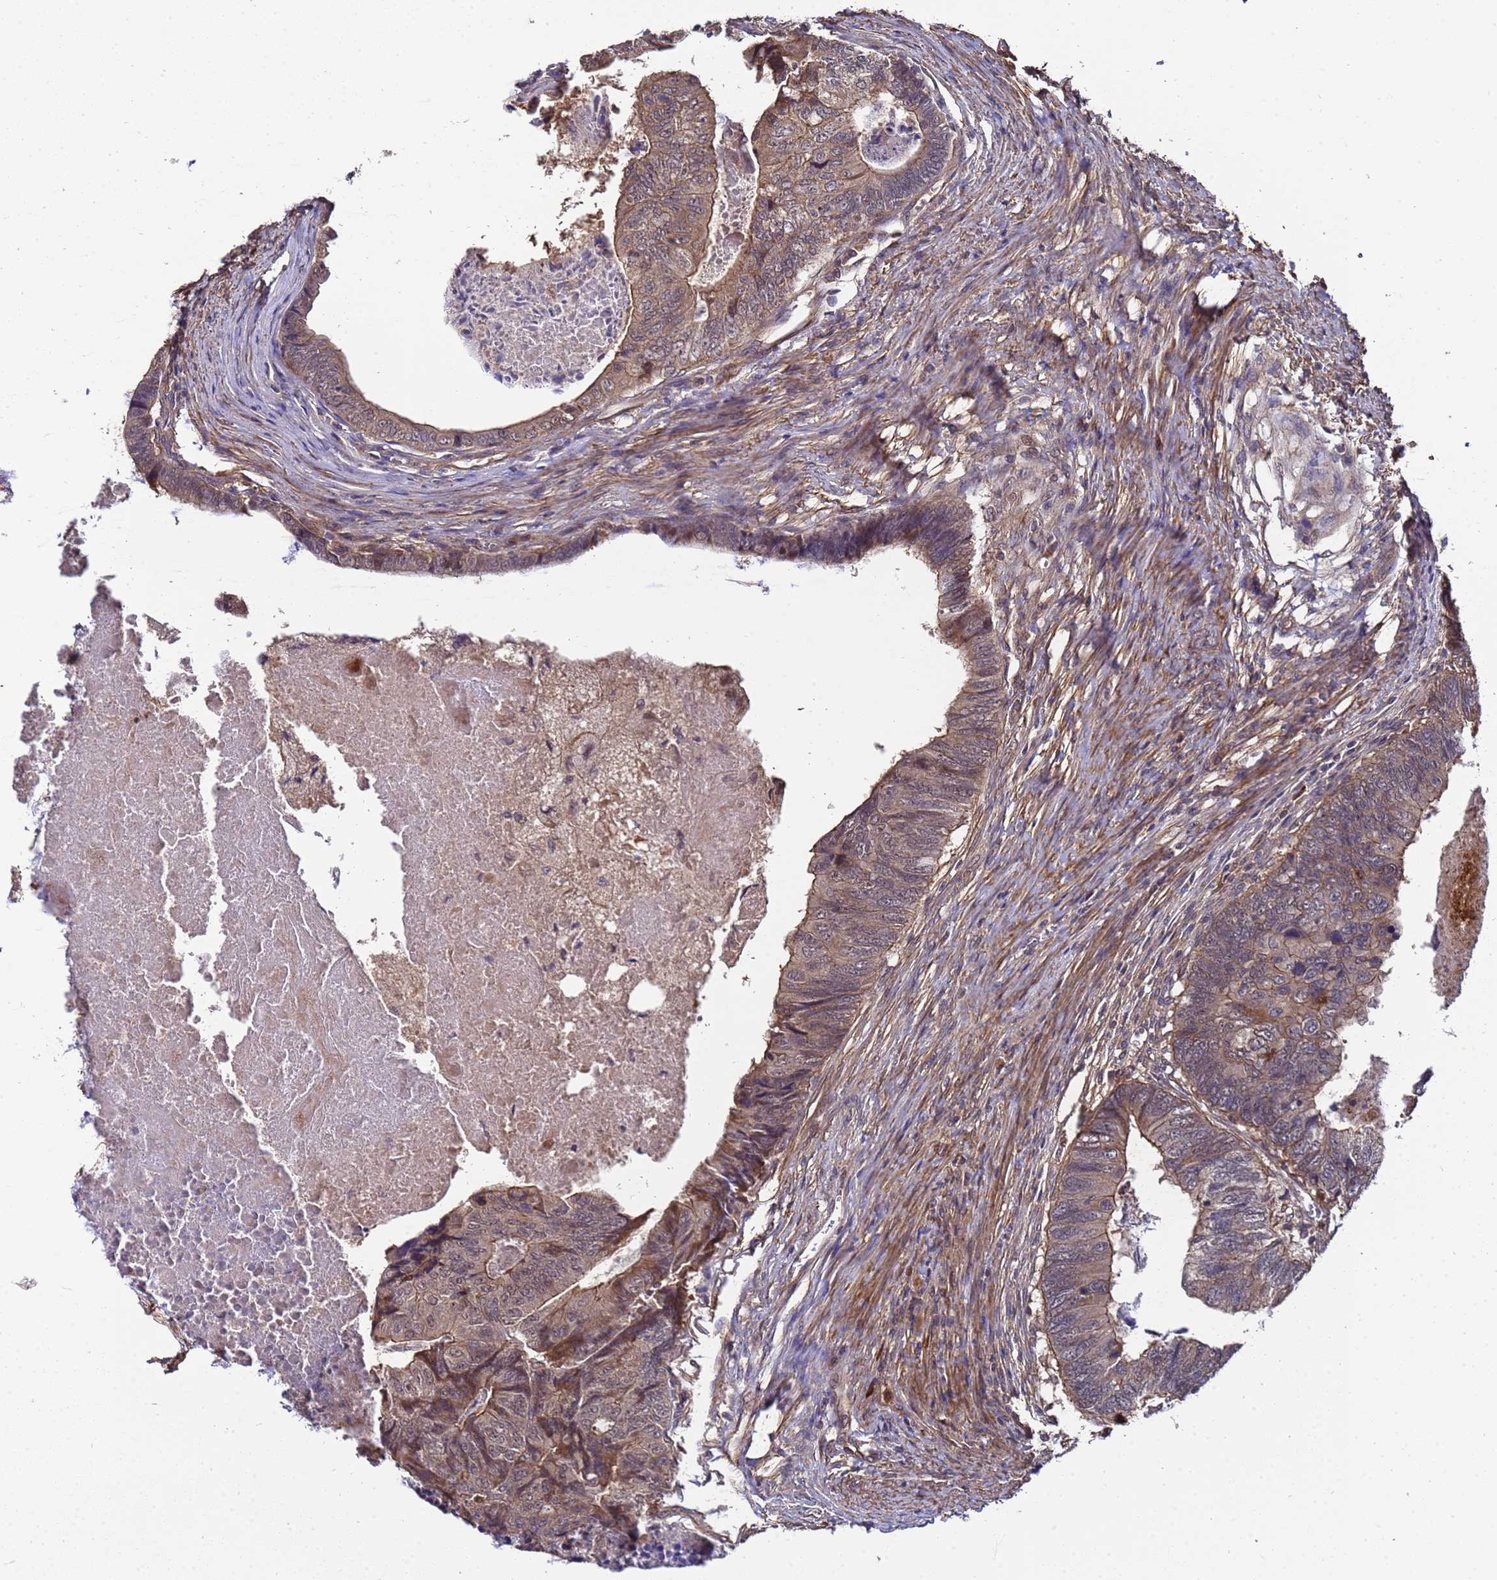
{"staining": {"intensity": "moderate", "quantity": ">75%", "location": "cytoplasmic/membranous"}, "tissue": "colorectal cancer", "cell_type": "Tumor cells", "image_type": "cancer", "snomed": [{"axis": "morphology", "description": "Adenocarcinoma, NOS"}, {"axis": "topography", "description": "Colon"}], "caption": "Brown immunohistochemical staining in human colorectal adenocarcinoma displays moderate cytoplasmic/membranous staining in about >75% of tumor cells.", "gene": "GSTCD", "patient": {"sex": "female", "age": 67}}